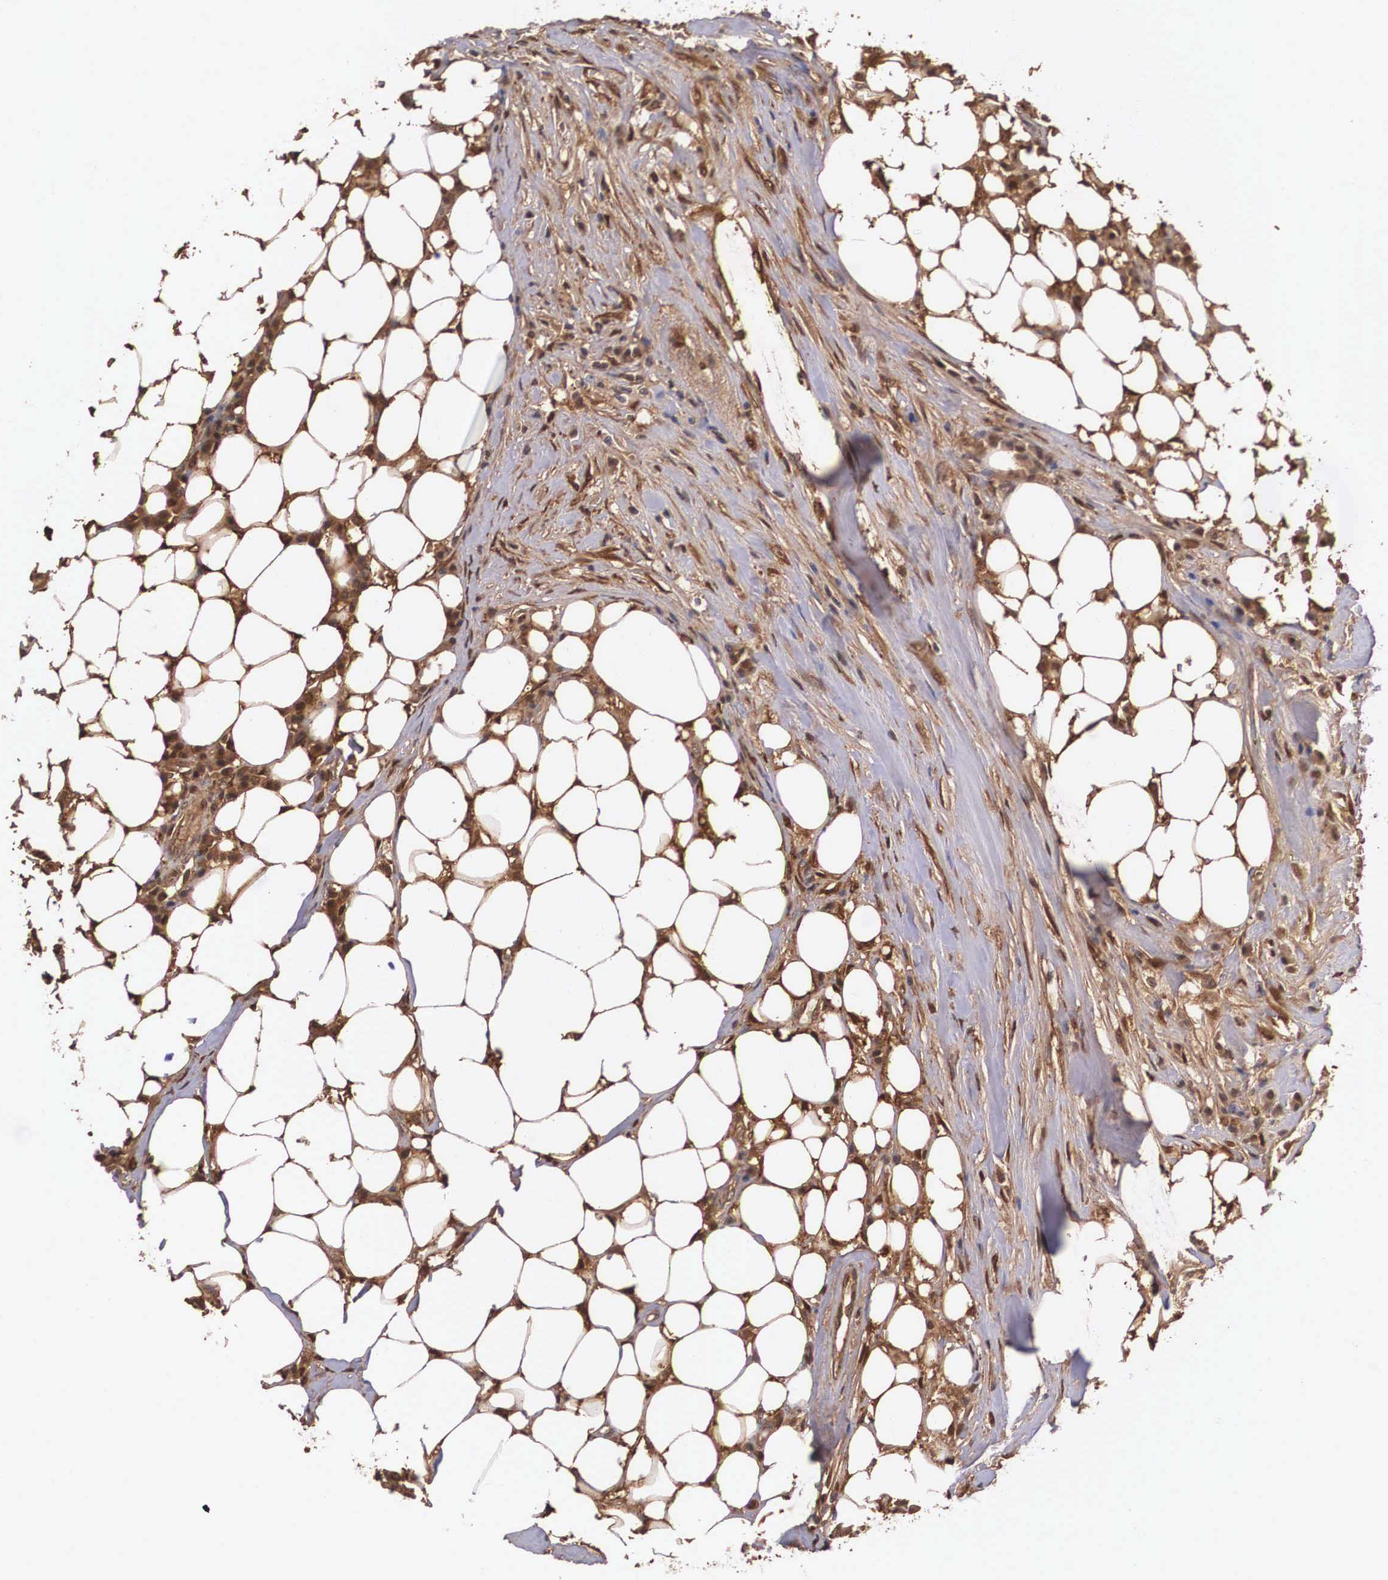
{"staining": {"intensity": "moderate", "quantity": ">75%", "location": "cytoplasmic/membranous,nuclear"}, "tissue": "colorectal cancer", "cell_type": "Tumor cells", "image_type": "cancer", "snomed": [{"axis": "morphology", "description": "Adenocarcinoma, NOS"}, {"axis": "topography", "description": "Colon"}], "caption": "The micrograph reveals immunohistochemical staining of colorectal adenocarcinoma. There is moderate cytoplasmic/membranous and nuclear expression is present in approximately >75% of tumor cells.", "gene": "LGALS1", "patient": {"sex": "female", "age": 70}}